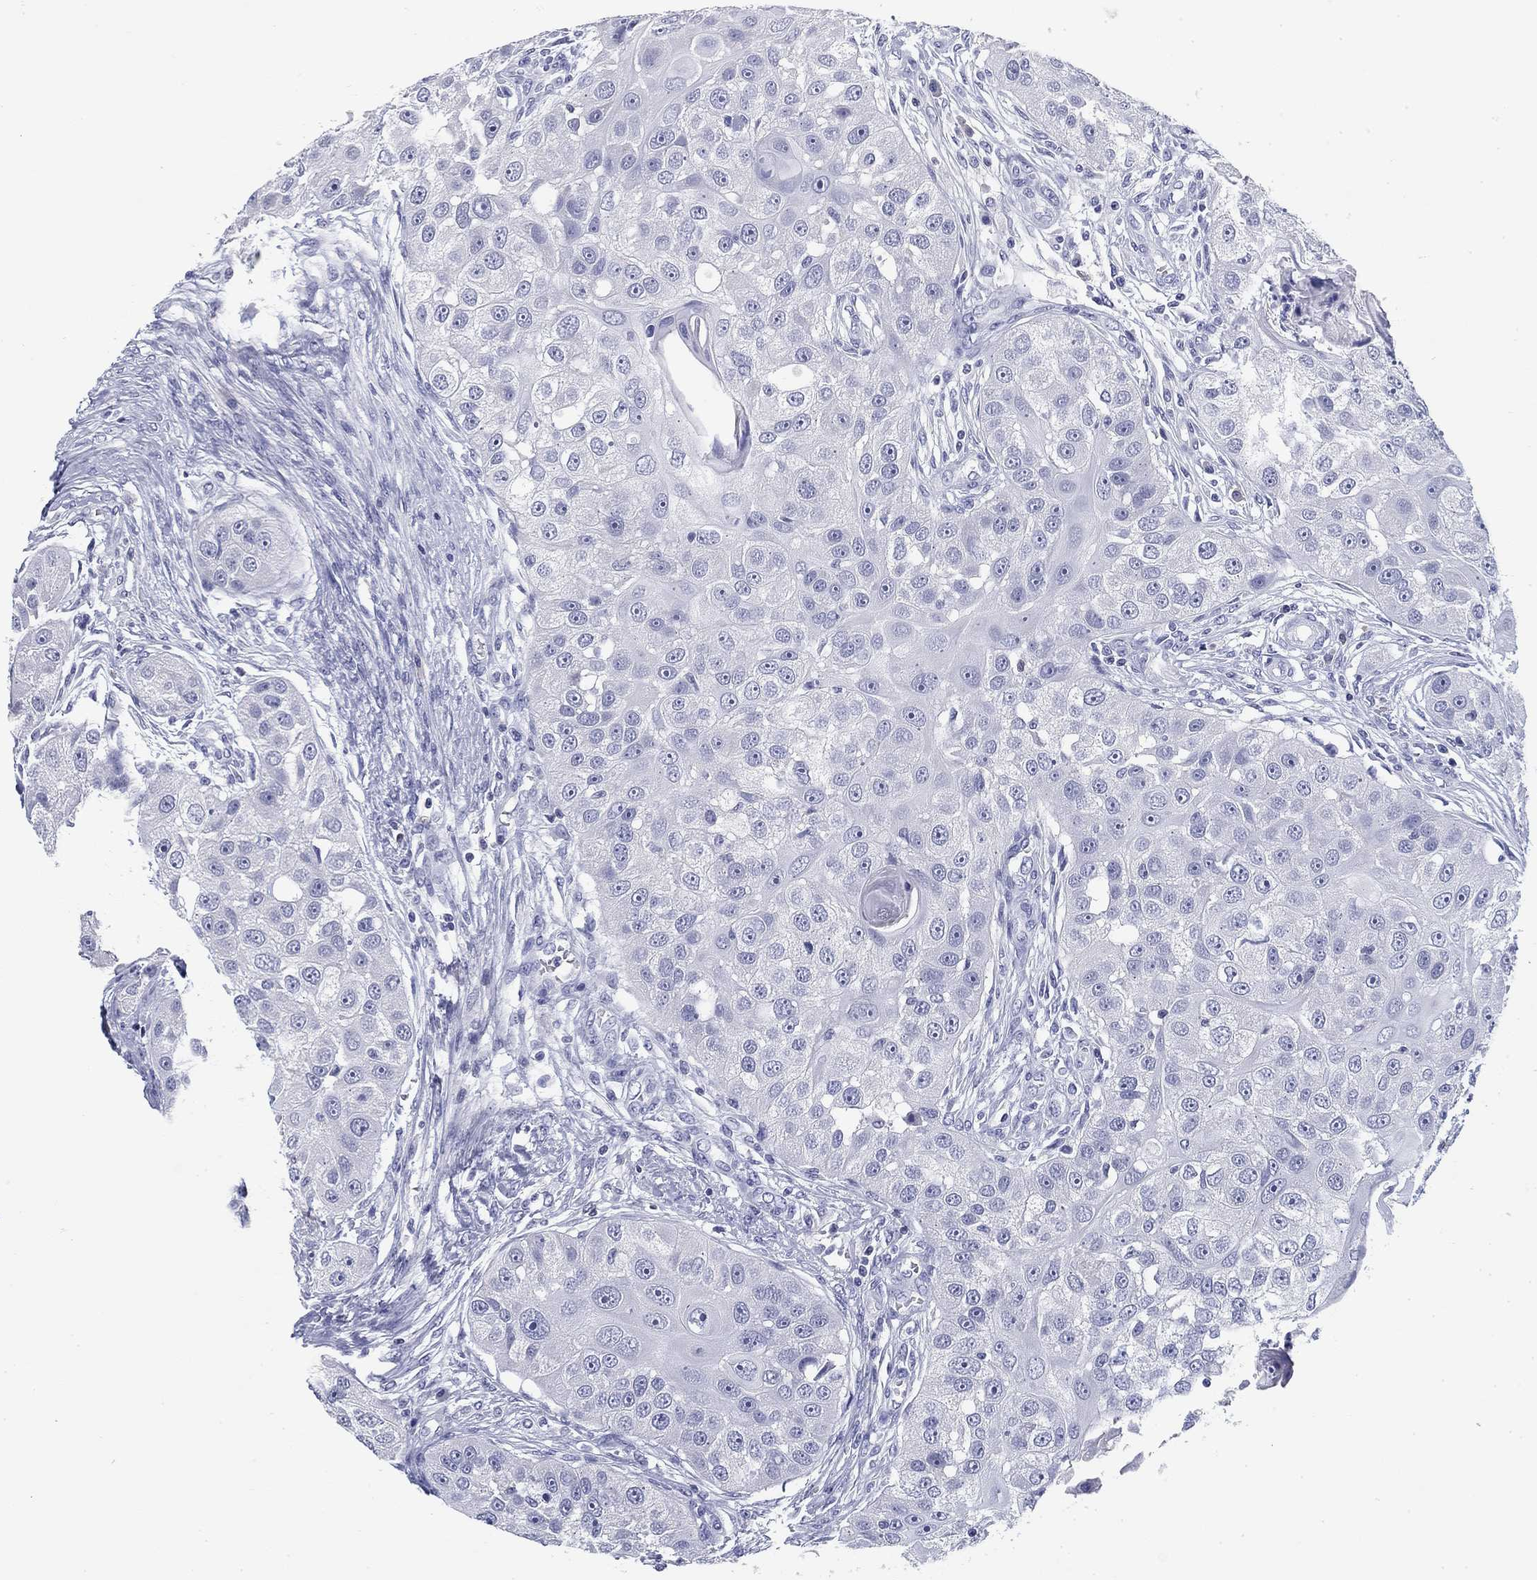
{"staining": {"intensity": "negative", "quantity": "none", "location": "none"}, "tissue": "head and neck cancer", "cell_type": "Tumor cells", "image_type": "cancer", "snomed": [{"axis": "morphology", "description": "Normal tissue, NOS"}, {"axis": "morphology", "description": "Squamous cell carcinoma, NOS"}, {"axis": "topography", "description": "Skeletal muscle"}, {"axis": "topography", "description": "Head-Neck"}], "caption": "This is a histopathology image of immunohistochemistry staining of head and neck squamous cell carcinoma, which shows no staining in tumor cells.", "gene": "CD79B", "patient": {"sex": "male", "age": 51}}